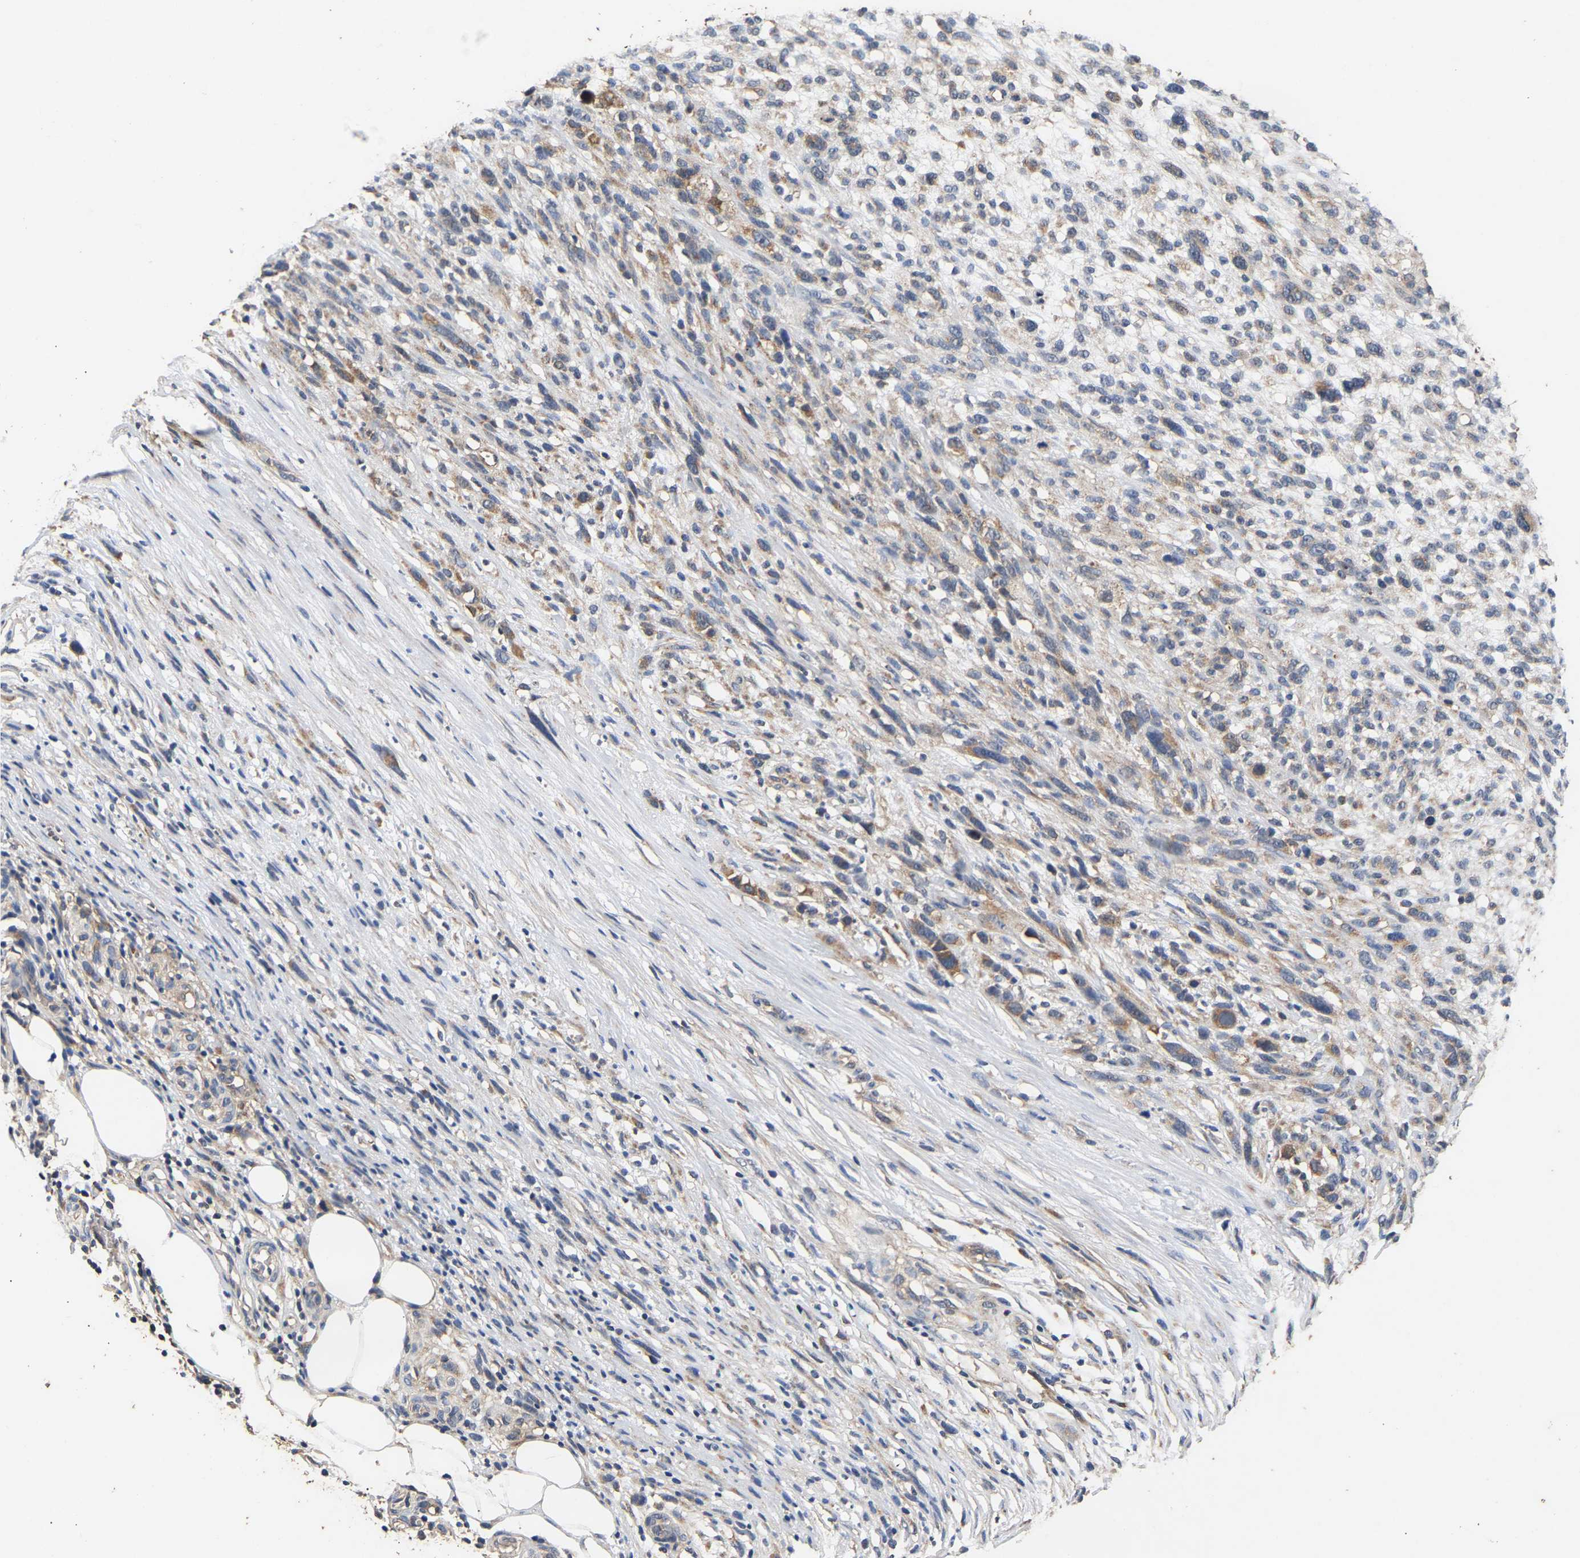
{"staining": {"intensity": "moderate", "quantity": ">75%", "location": "cytoplasmic/membranous"}, "tissue": "melanoma", "cell_type": "Tumor cells", "image_type": "cancer", "snomed": [{"axis": "morphology", "description": "Malignant melanoma, NOS"}, {"axis": "topography", "description": "Skin"}], "caption": "Moderate cytoplasmic/membranous expression for a protein is seen in approximately >75% of tumor cells of malignant melanoma using immunohistochemistry.", "gene": "ZNF26", "patient": {"sex": "female", "age": 55}}